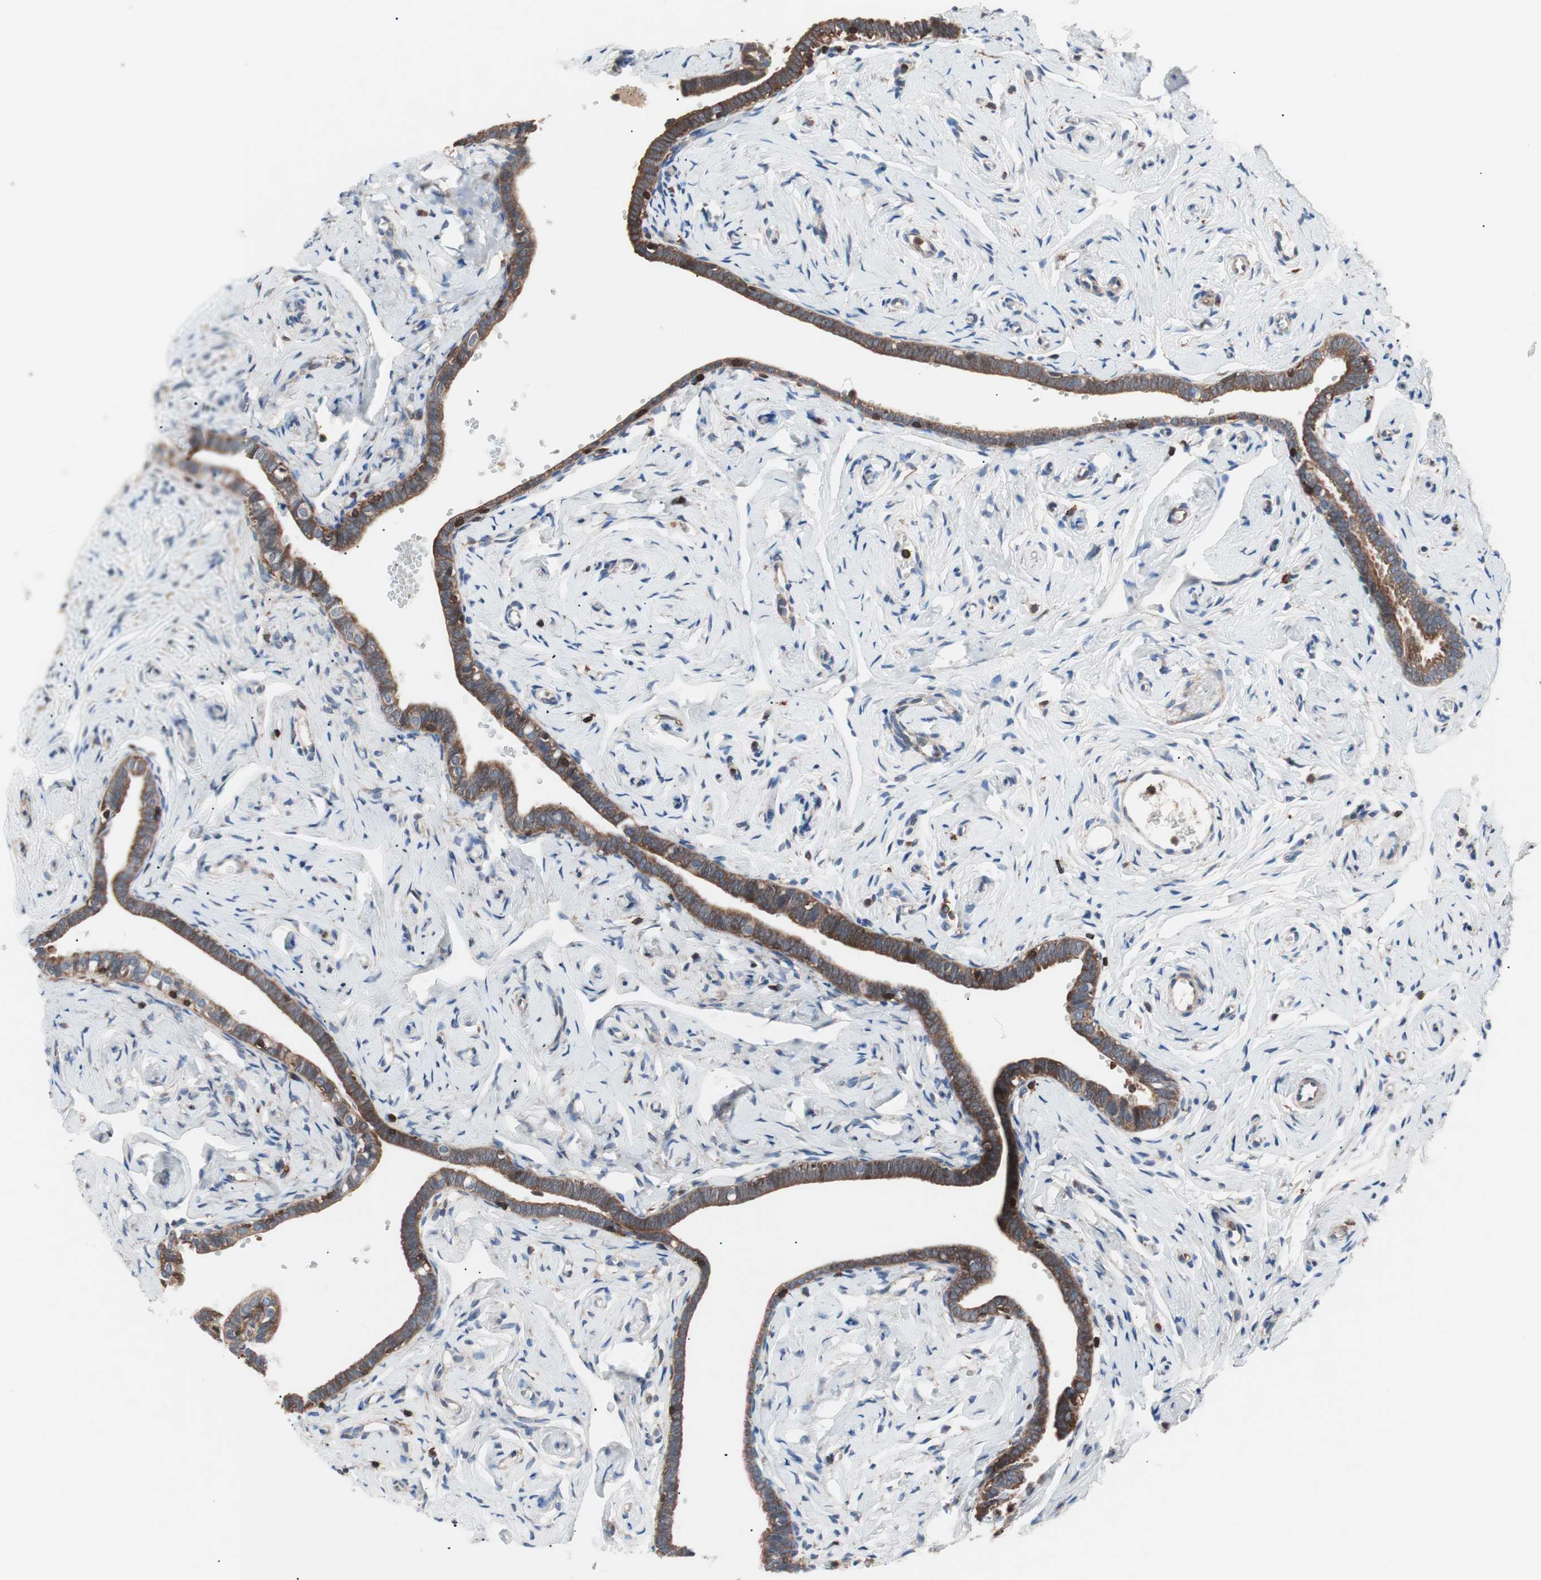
{"staining": {"intensity": "strong", "quantity": ">75%", "location": "cytoplasmic/membranous"}, "tissue": "fallopian tube", "cell_type": "Glandular cells", "image_type": "normal", "snomed": [{"axis": "morphology", "description": "Normal tissue, NOS"}, {"axis": "topography", "description": "Fallopian tube"}], "caption": "Immunohistochemistry of benign fallopian tube exhibits high levels of strong cytoplasmic/membranous positivity in approximately >75% of glandular cells.", "gene": "PIK3R1", "patient": {"sex": "female", "age": 71}}